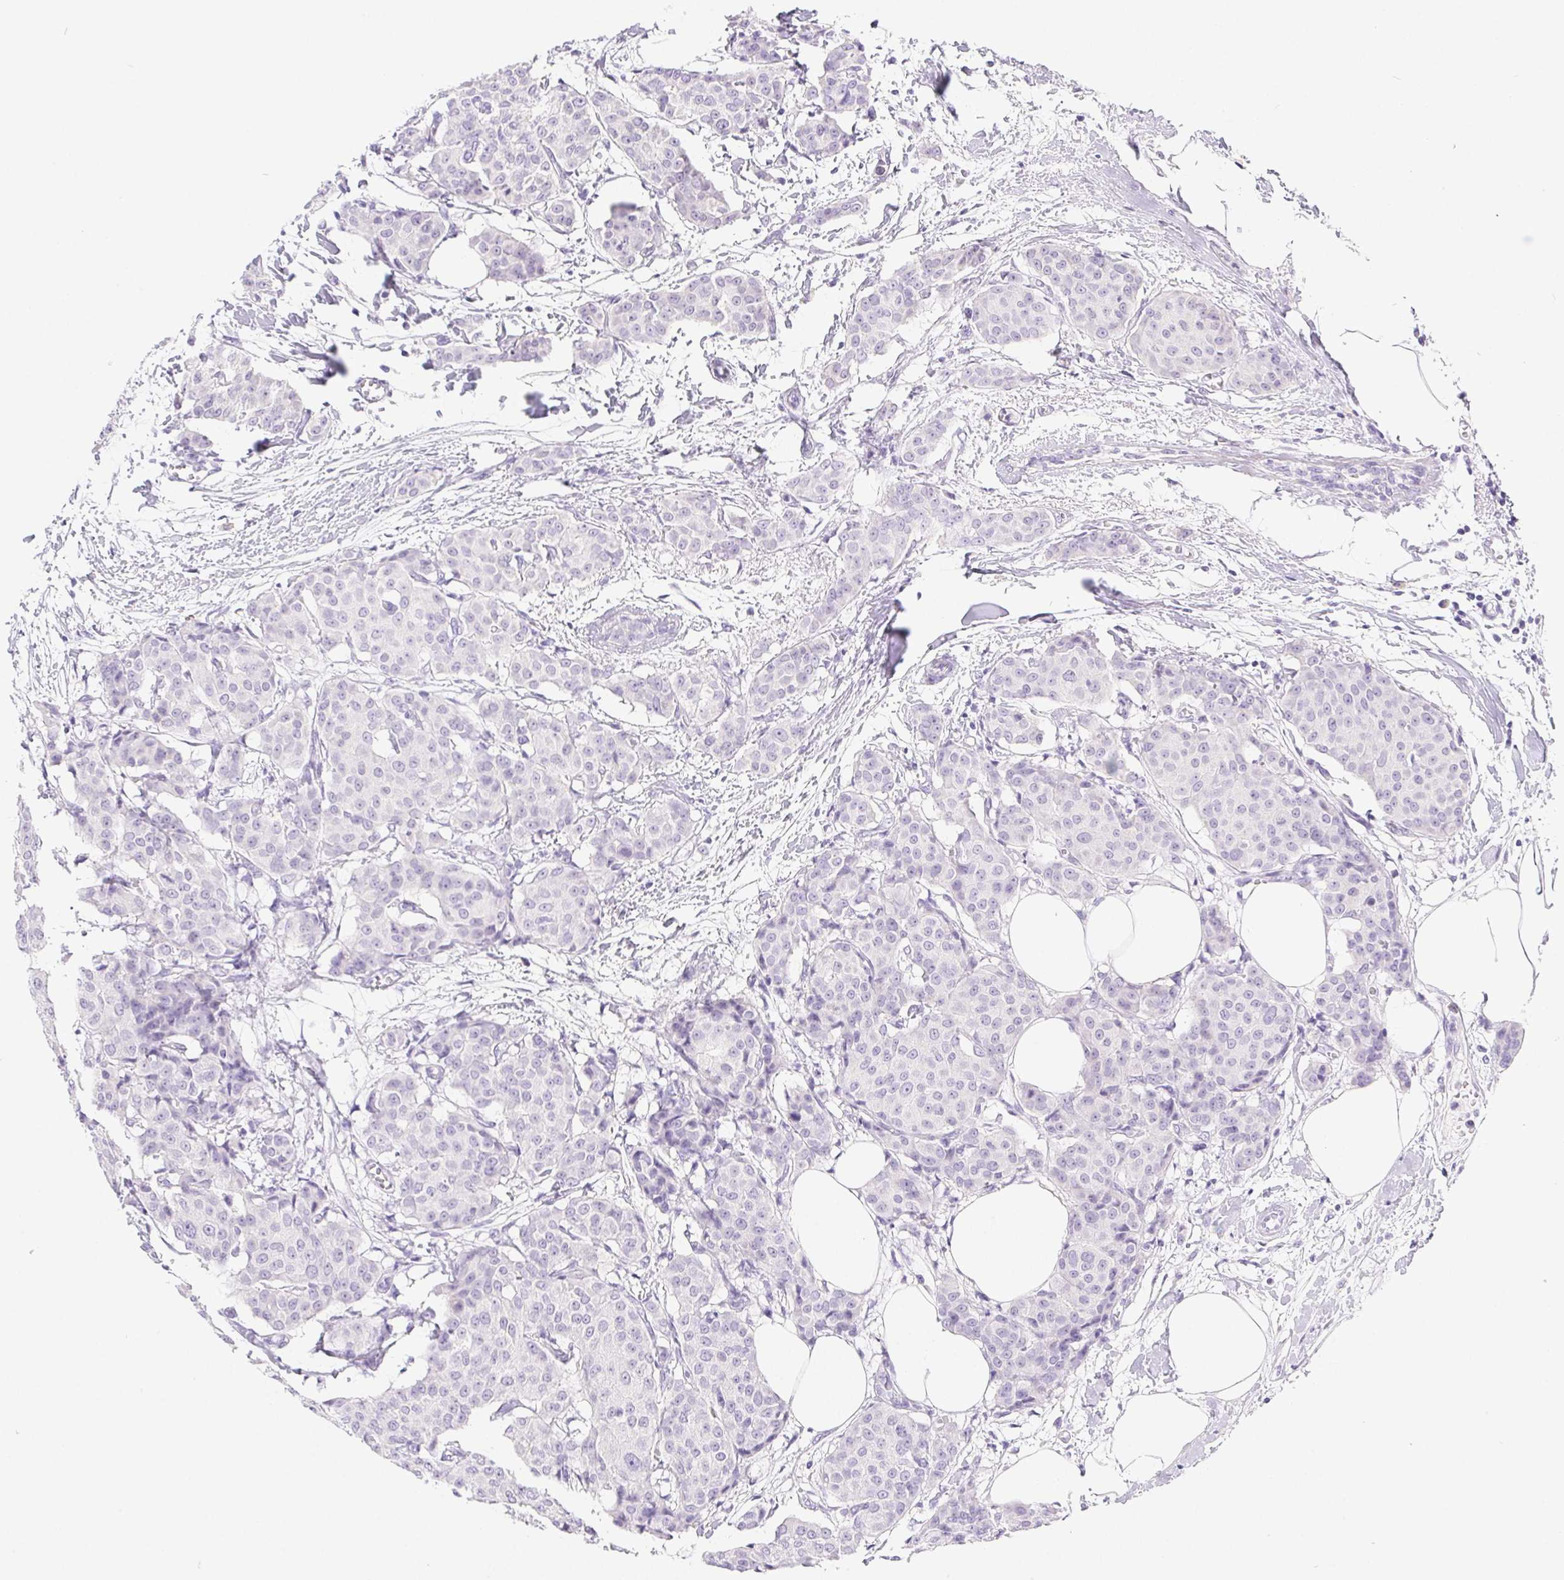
{"staining": {"intensity": "negative", "quantity": "none", "location": "none"}, "tissue": "breast cancer", "cell_type": "Tumor cells", "image_type": "cancer", "snomed": [{"axis": "morphology", "description": "Duct carcinoma"}, {"axis": "topography", "description": "Breast"}], "caption": "Photomicrograph shows no protein positivity in tumor cells of breast cancer tissue.", "gene": "PNLIP", "patient": {"sex": "female", "age": 91}}